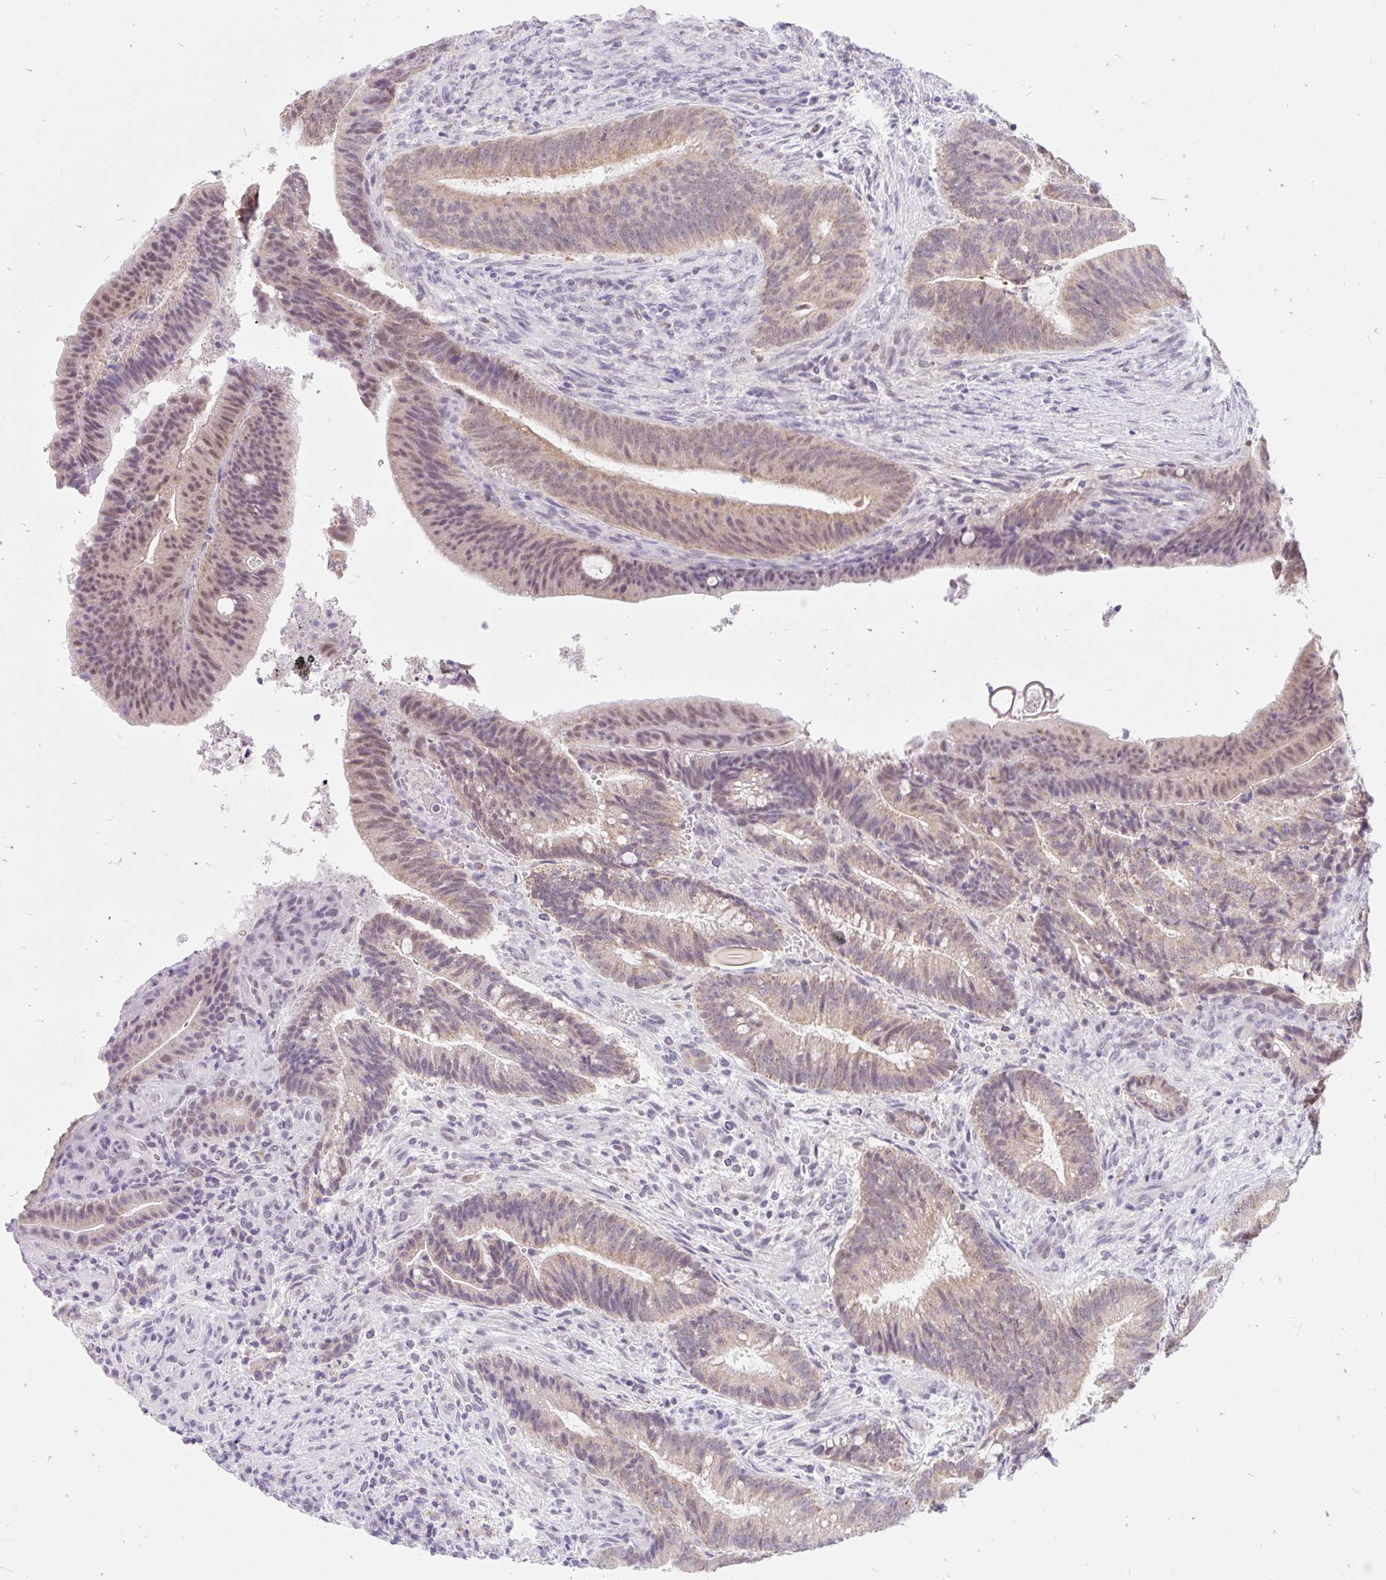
{"staining": {"intensity": "weak", "quantity": ">75%", "location": "cytoplasmic/membranous,nuclear"}, "tissue": "colorectal cancer", "cell_type": "Tumor cells", "image_type": "cancer", "snomed": [{"axis": "morphology", "description": "Adenocarcinoma, NOS"}, {"axis": "topography", "description": "Colon"}], "caption": "Tumor cells exhibit low levels of weak cytoplasmic/membranous and nuclear expression in approximately >75% of cells in colorectal cancer.", "gene": "ITPK1", "patient": {"sex": "female", "age": 43}}